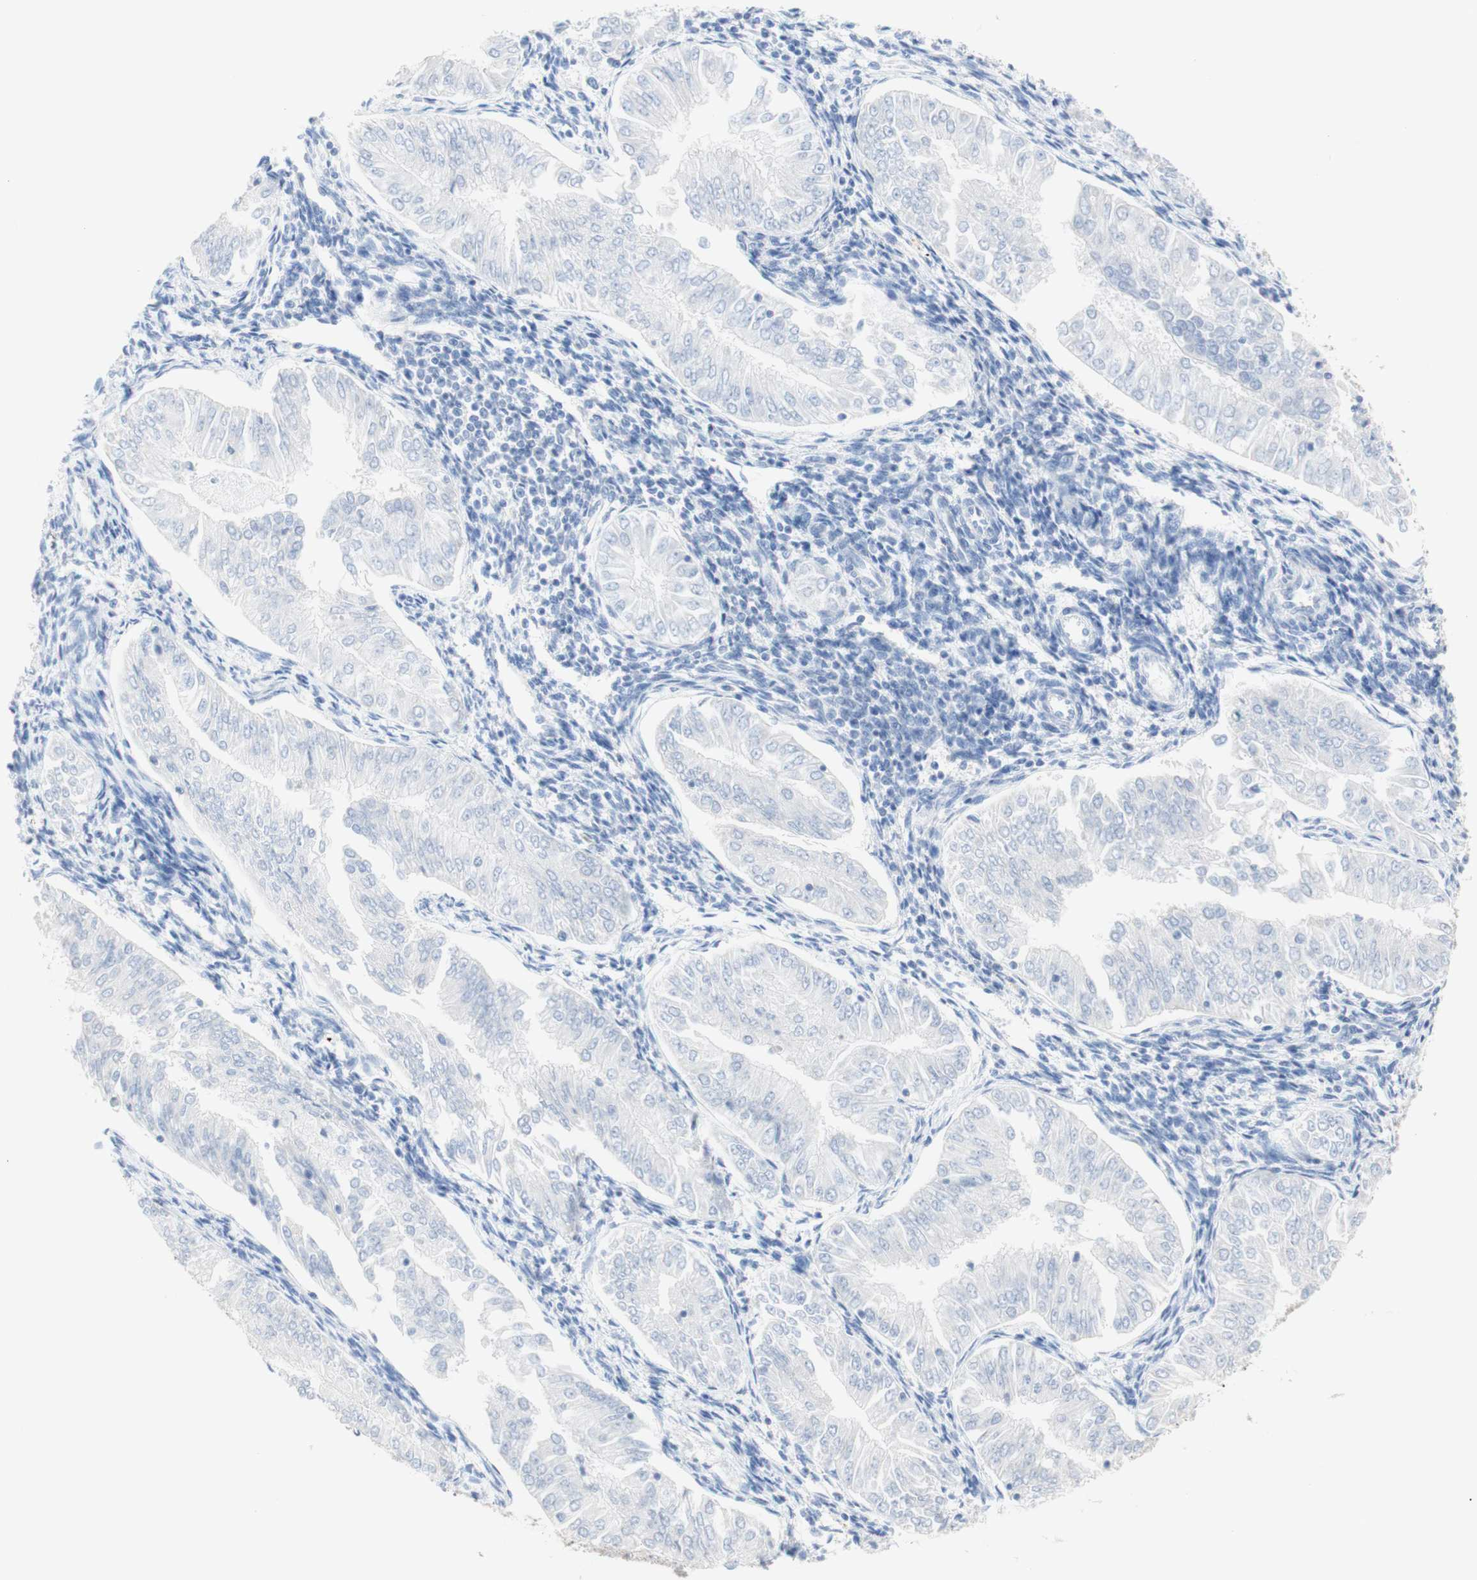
{"staining": {"intensity": "negative", "quantity": "none", "location": "none"}, "tissue": "endometrial cancer", "cell_type": "Tumor cells", "image_type": "cancer", "snomed": [{"axis": "morphology", "description": "Adenocarcinoma, NOS"}, {"axis": "topography", "description": "Endometrium"}], "caption": "Human endometrial cancer (adenocarcinoma) stained for a protein using immunohistochemistry (IHC) shows no expression in tumor cells.", "gene": "DSC2", "patient": {"sex": "female", "age": 53}}